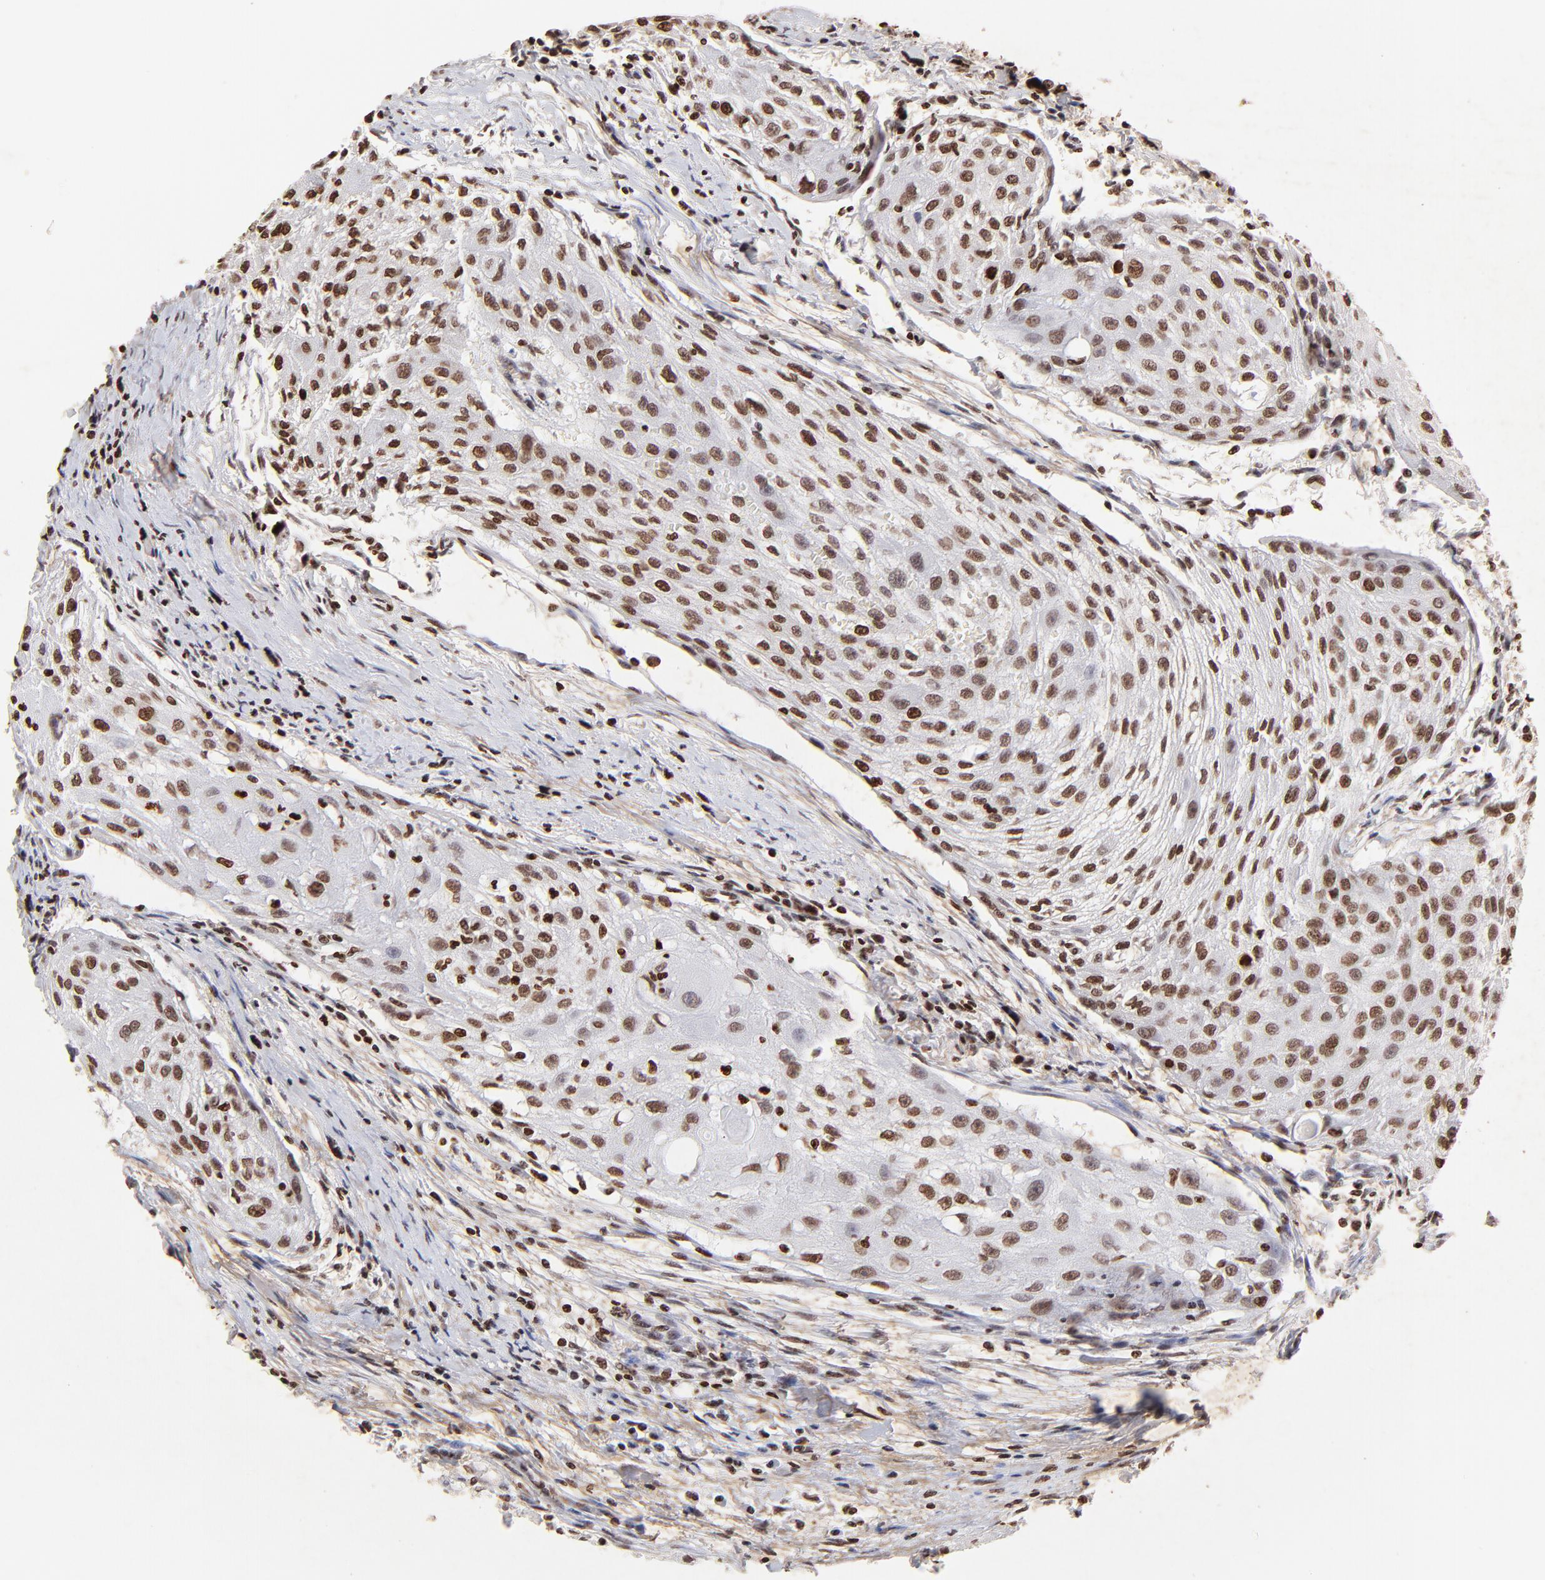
{"staining": {"intensity": "strong", "quantity": ">75%", "location": "nuclear"}, "tissue": "head and neck cancer", "cell_type": "Tumor cells", "image_type": "cancer", "snomed": [{"axis": "morphology", "description": "Squamous cell carcinoma, NOS"}, {"axis": "topography", "description": "Head-Neck"}], "caption": "Immunohistochemistry (IHC) (DAB (3,3'-diaminobenzidine)) staining of human squamous cell carcinoma (head and neck) displays strong nuclear protein expression in approximately >75% of tumor cells.", "gene": "FBH1", "patient": {"sex": "male", "age": 64}}